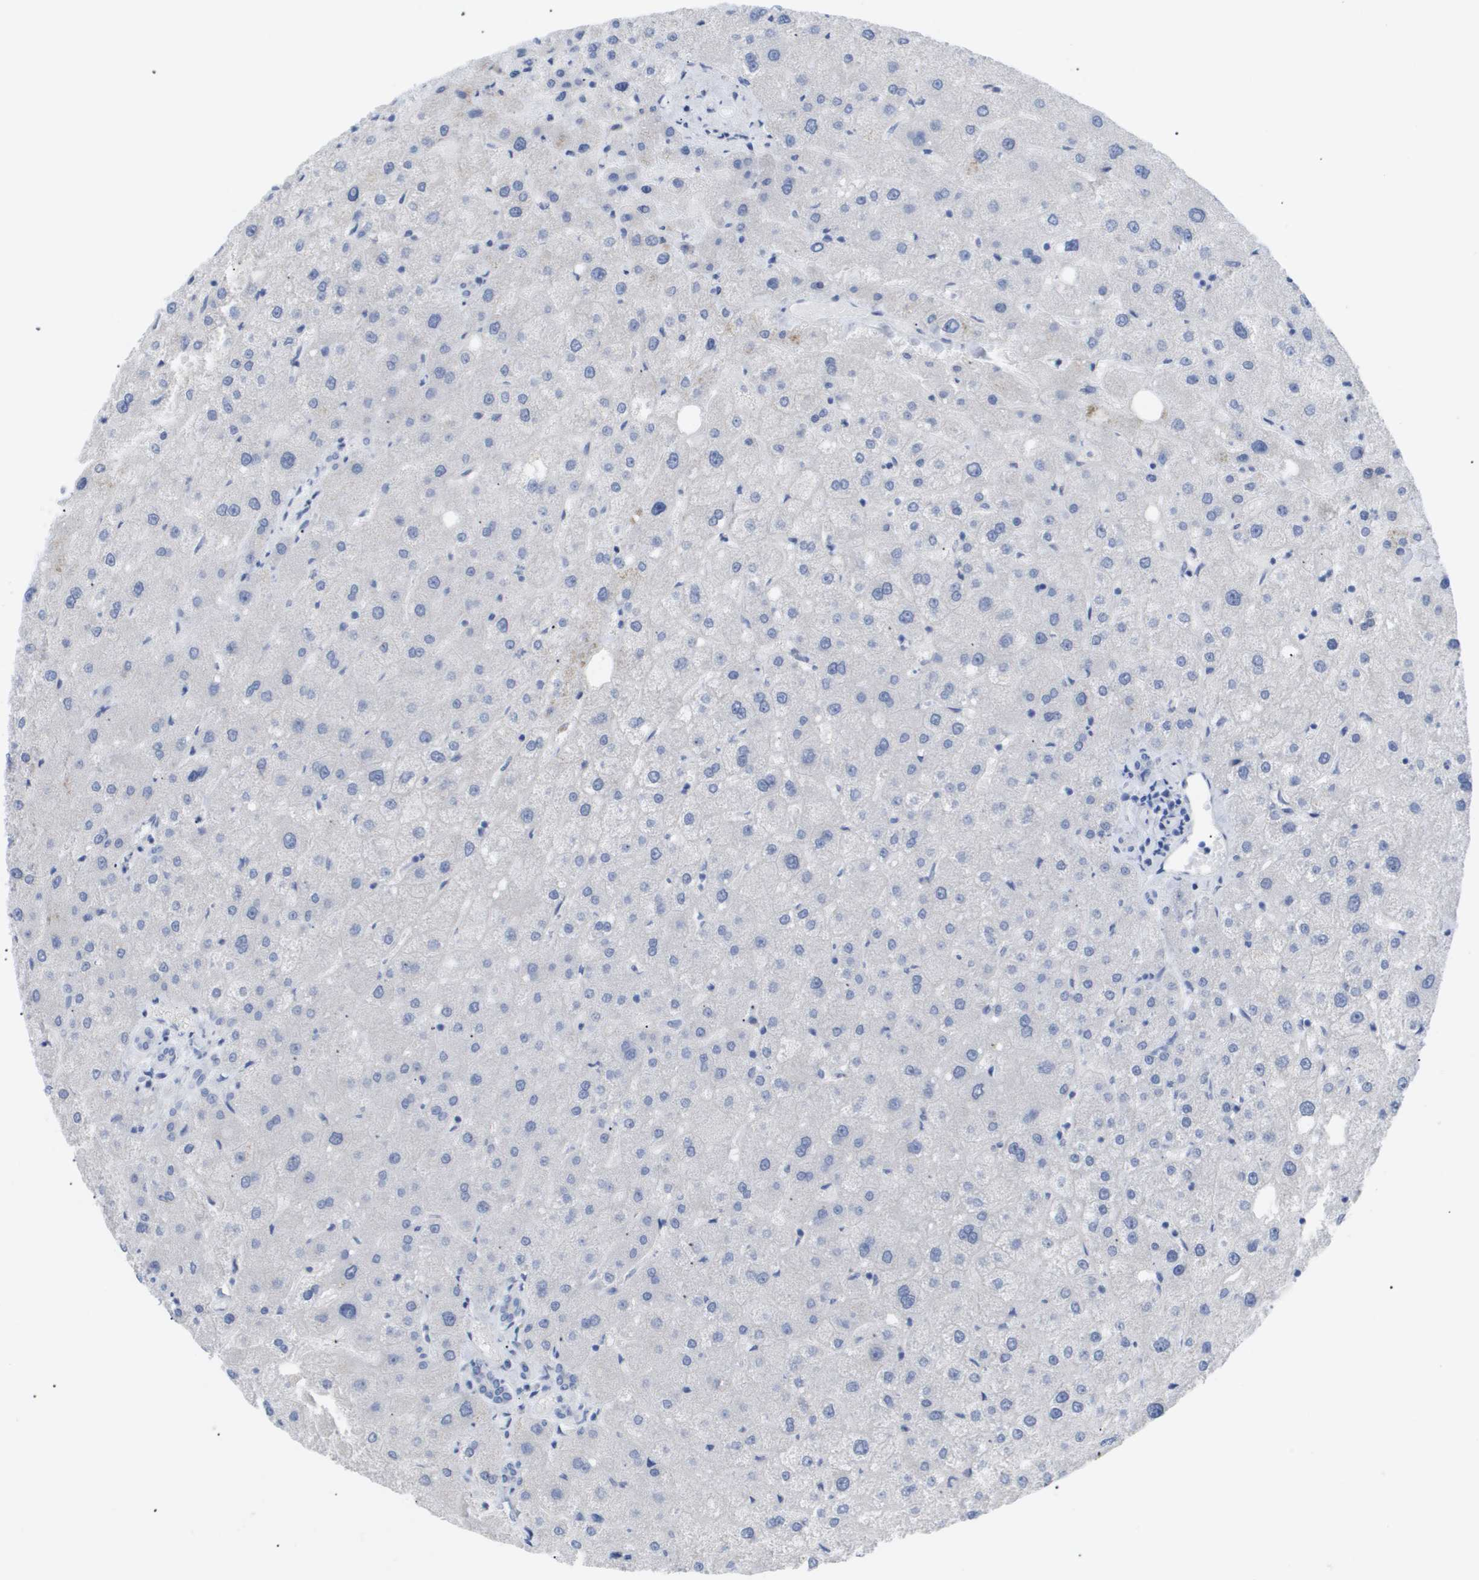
{"staining": {"intensity": "negative", "quantity": "none", "location": "none"}, "tissue": "liver", "cell_type": "Cholangiocytes", "image_type": "normal", "snomed": [{"axis": "morphology", "description": "Normal tissue, NOS"}, {"axis": "topography", "description": "Liver"}], "caption": "This is a image of immunohistochemistry (IHC) staining of unremarkable liver, which shows no staining in cholangiocytes.", "gene": "CAV3", "patient": {"sex": "male", "age": 73}}